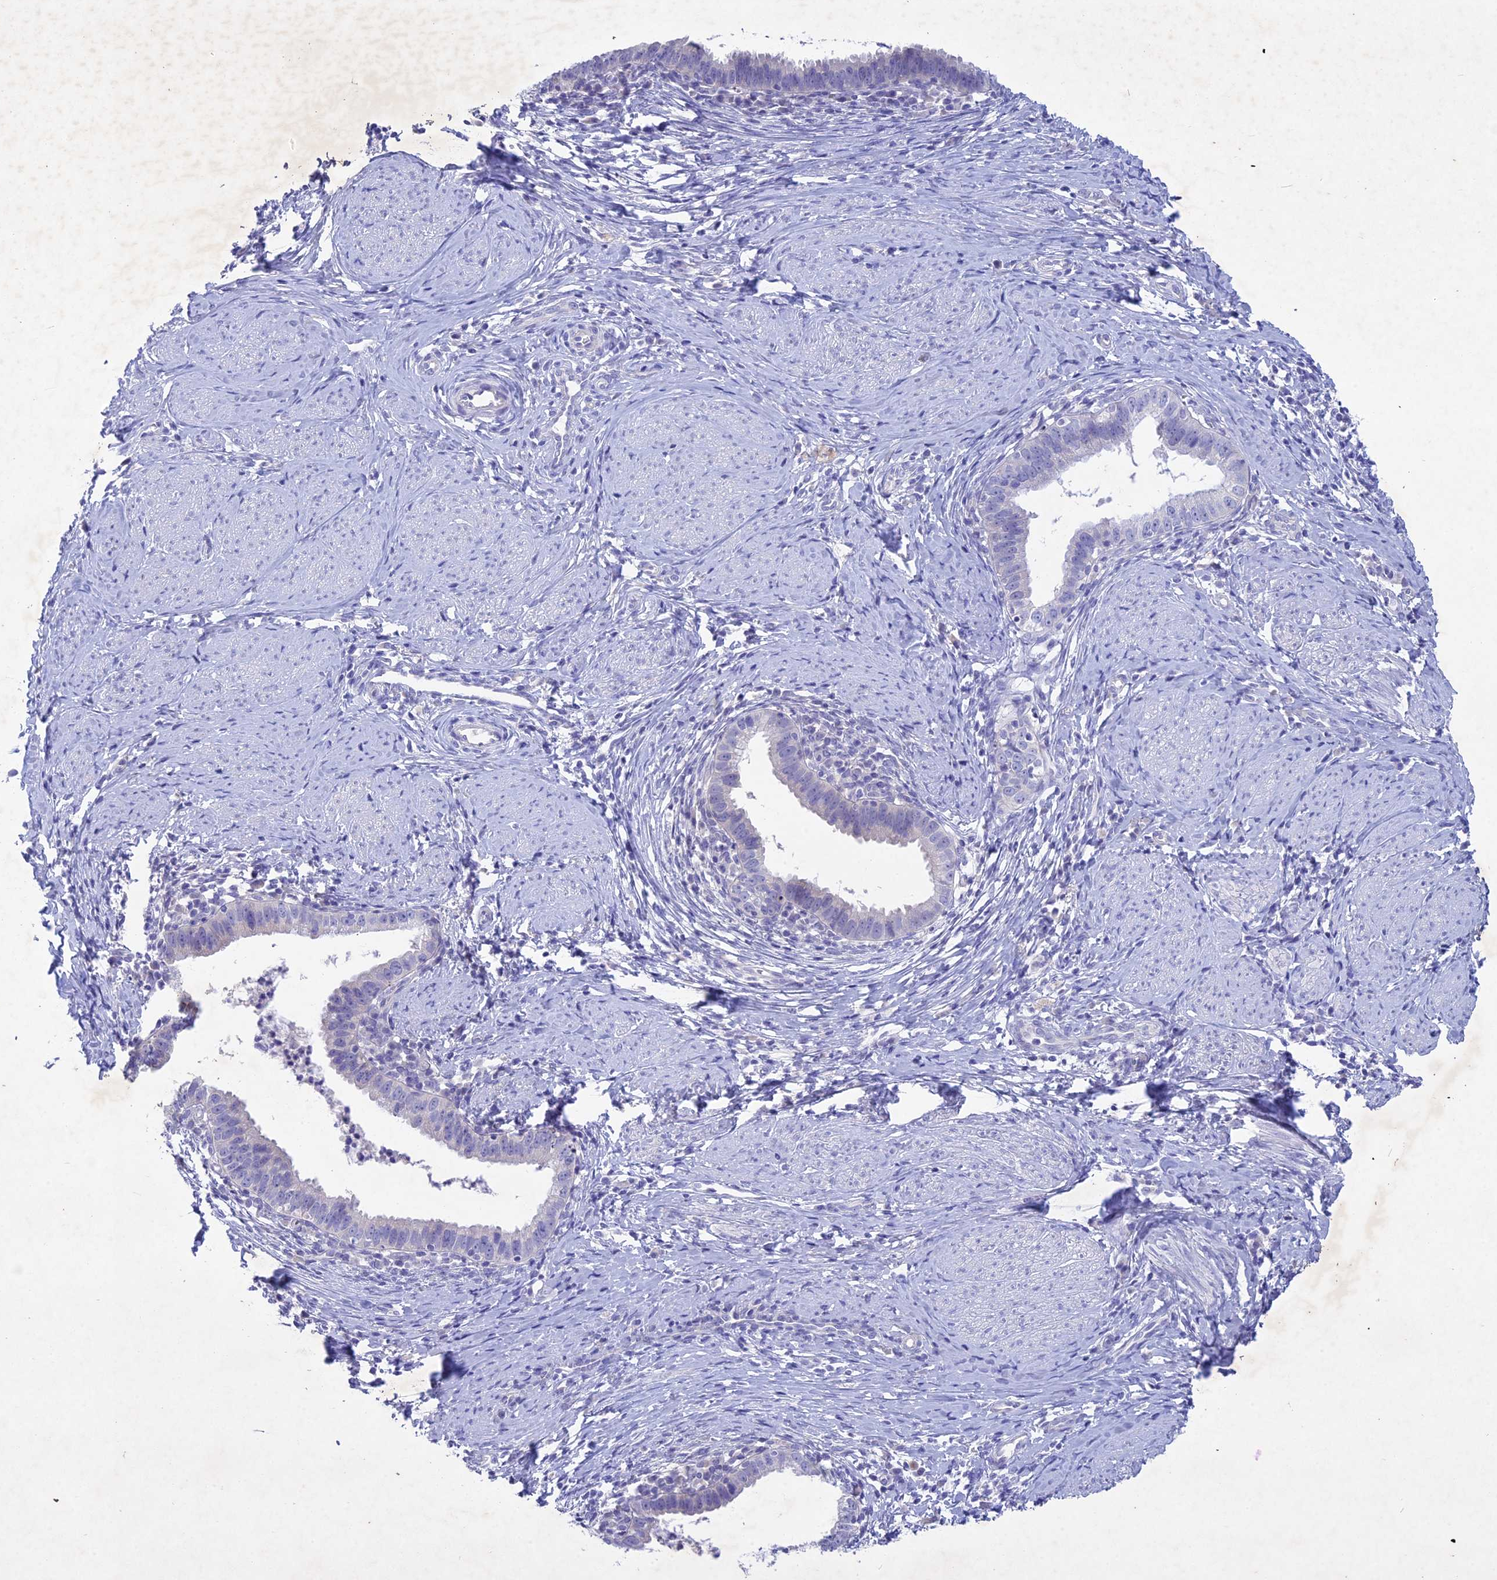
{"staining": {"intensity": "negative", "quantity": "none", "location": "none"}, "tissue": "cervical cancer", "cell_type": "Tumor cells", "image_type": "cancer", "snomed": [{"axis": "morphology", "description": "Adenocarcinoma, NOS"}, {"axis": "topography", "description": "Cervix"}], "caption": "A high-resolution histopathology image shows IHC staining of cervical adenocarcinoma, which displays no significant expression in tumor cells. (DAB immunohistochemistry visualized using brightfield microscopy, high magnification).", "gene": "BTBD19", "patient": {"sex": "female", "age": 36}}